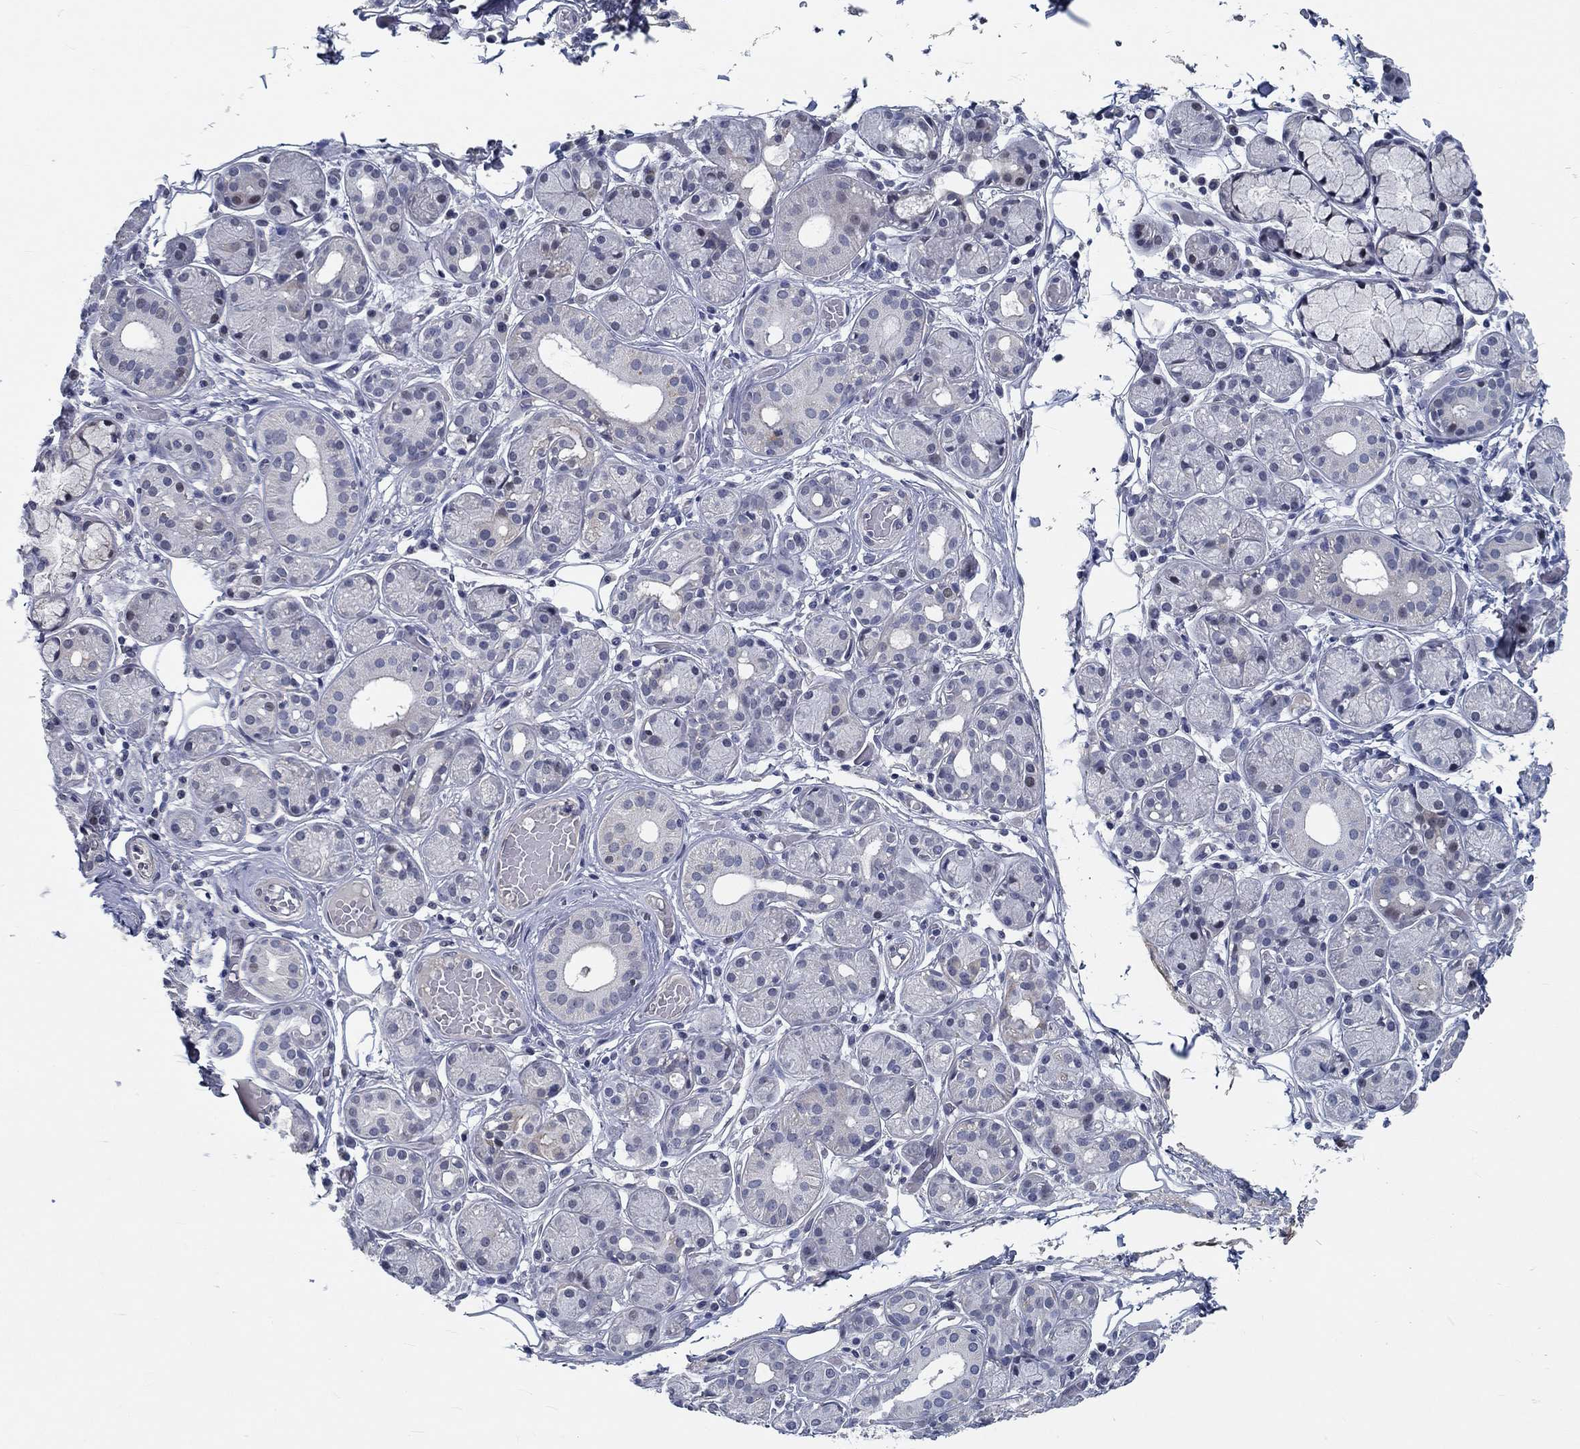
{"staining": {"intensity": "negative", "quantity": "none", "location": "none"}, "tissue": "salivary gland", "cell_type": "Glandular cells", "image_type": "normal", "snomed": [{"axis": "morphology", "description": "Normal tissue, NOS"}, {"axis": "topography", "description": "Salivary gland"}, {"axis": "topography", "description": "Peripheral nerve tissue"}], "caption": "Photomicrograph shows no protein staining in glandular cells of unremarkable salivary gland. (Brightfield microscopy of DAB immunohistochemistry at high magnification).", "gene": "MYBPC1", "patient": {"sex": "male", "age": 71}}